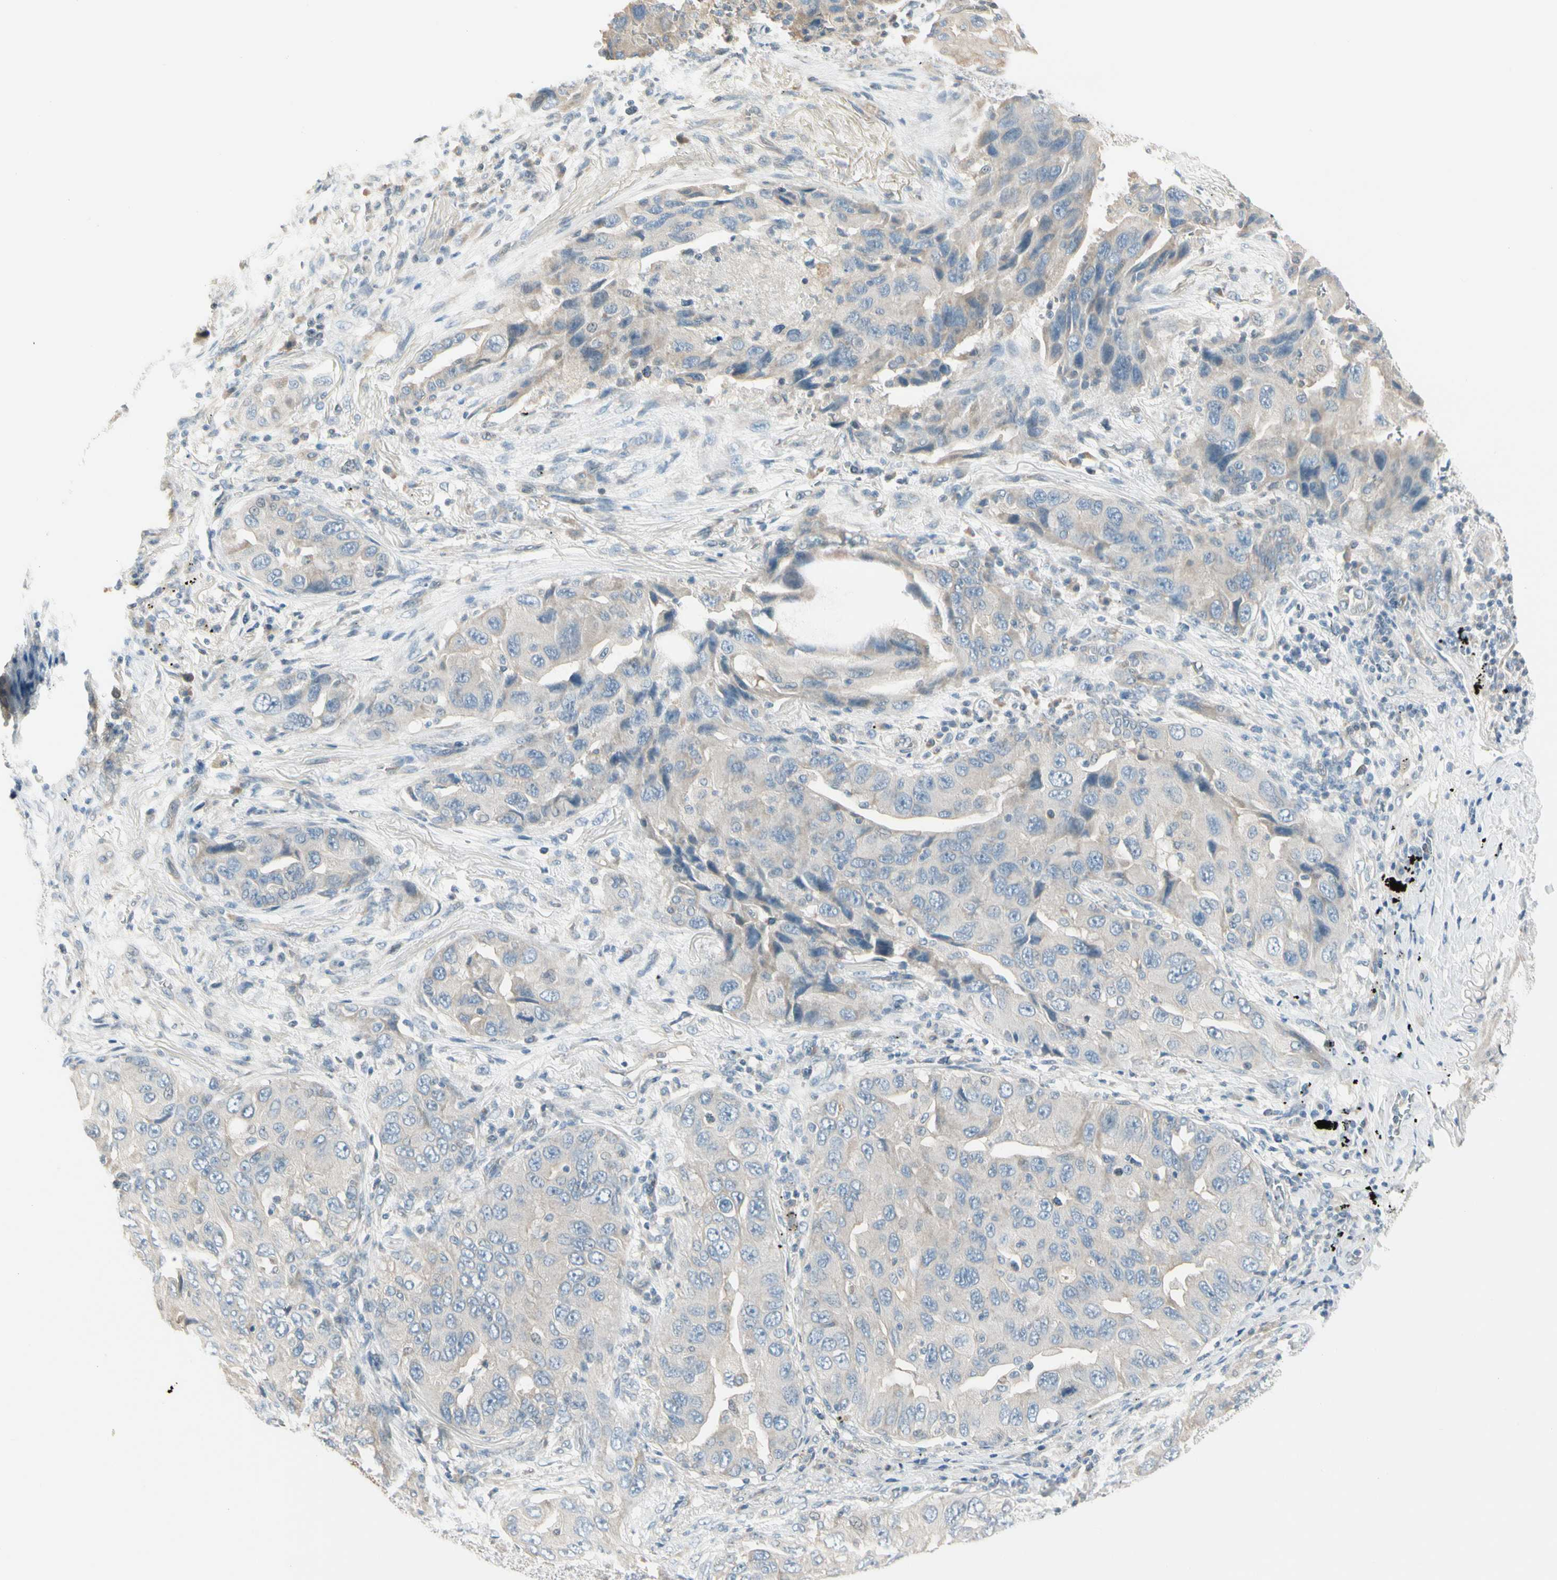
{"staining": {"intensity": "weak", "quantity": "<25%", "location": "cytoplasmic/membranous"}, "tissue": "lung cancer", "cell_type": "Tumor cells", "image_type": "cancer", "snomed": [{"axis": "morphology", "description": "Adenocarcinoma, NOS"}, {"axis": "topography", "description": "Lung"}], "caption": "Tumor cells show no significant protein staining in lung adenocarcinoma. (Immunohistochemistry, brightfield microscopy, high magnification).", "gene": "CYP2E1", "patient": {"sex": "female", "age": 65}}